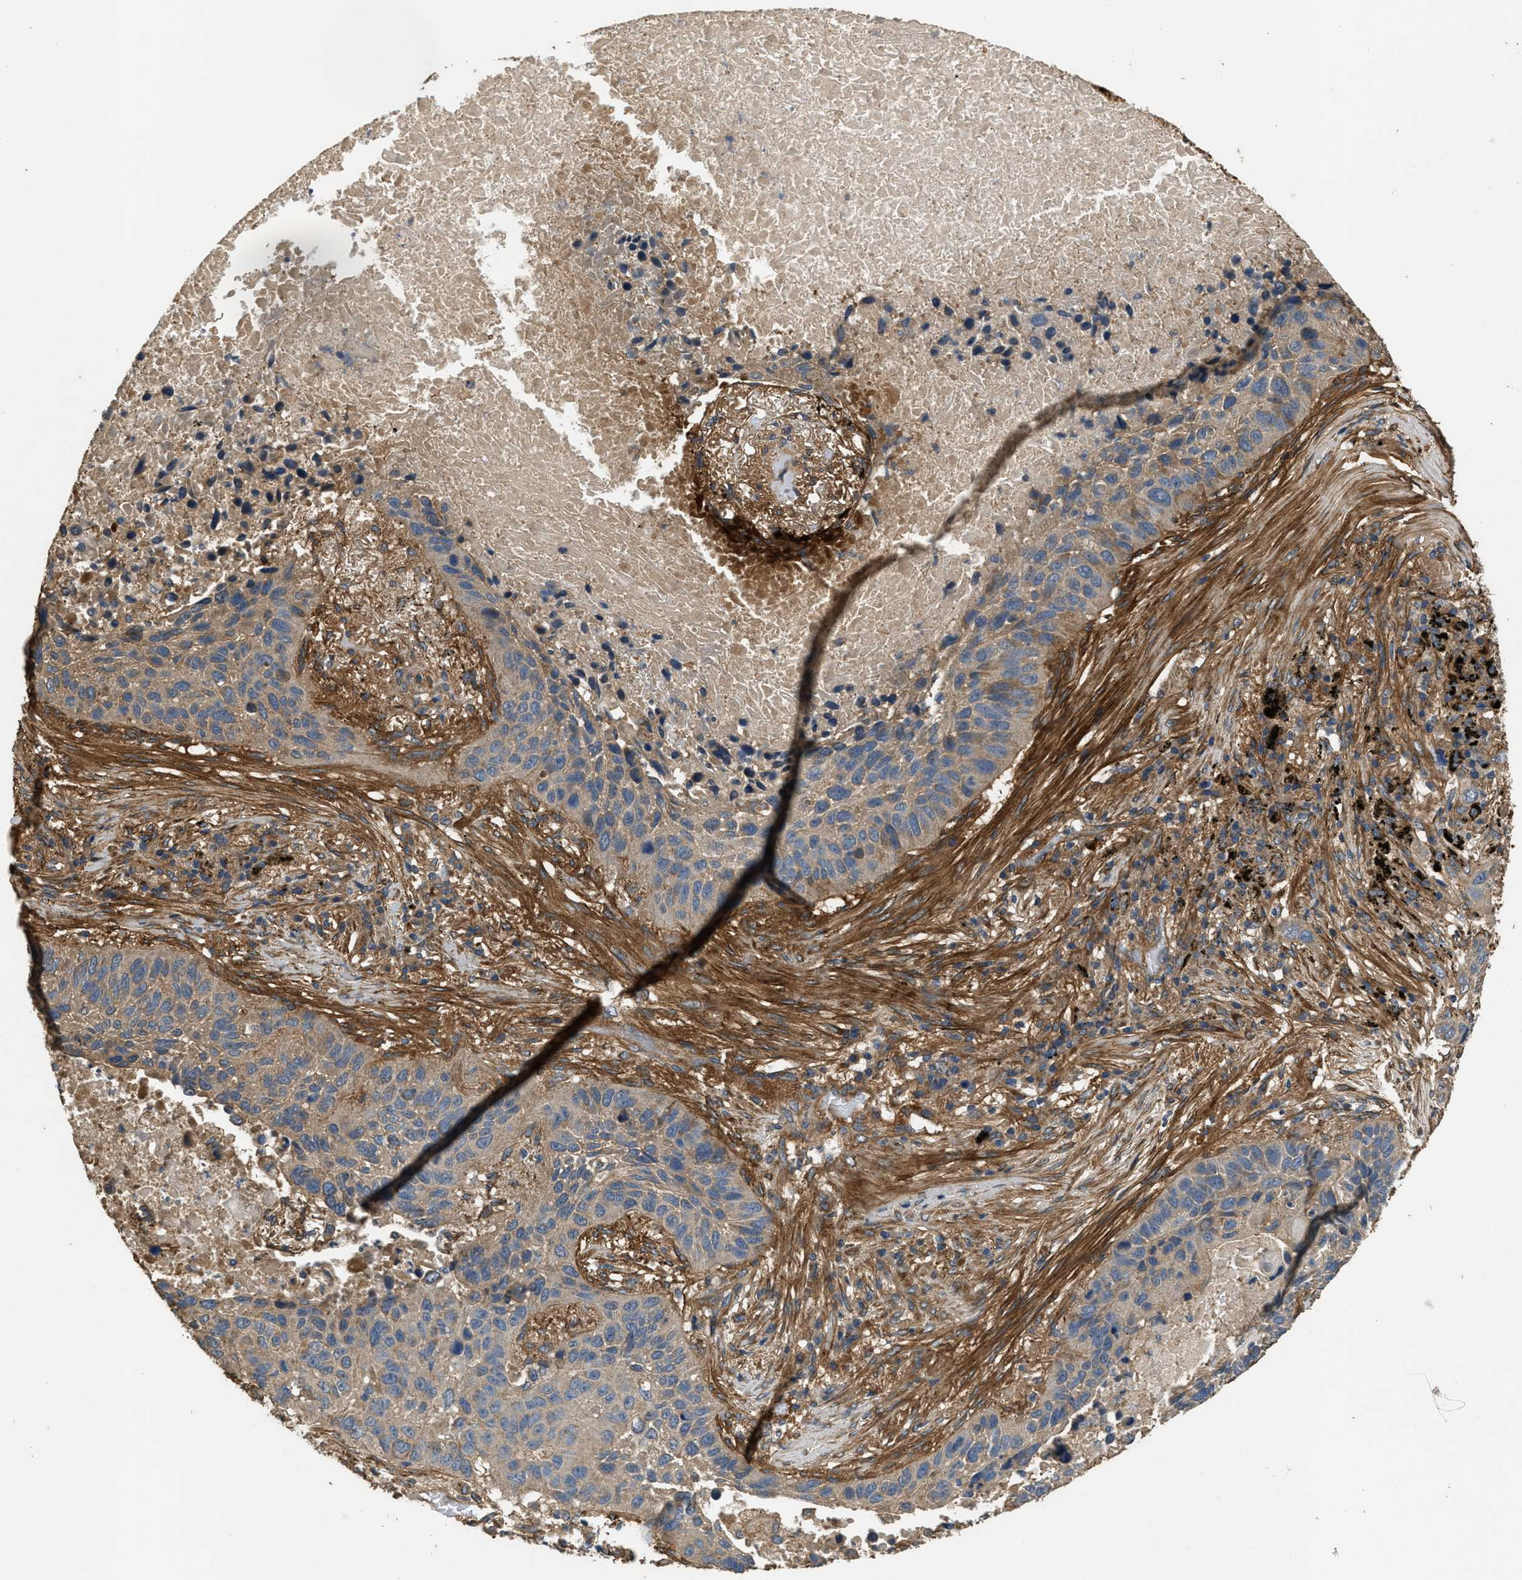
{"staining": {"intensity": "weak", "quantity": "25%-75%", "location": "cytoplasmic/membranous"}, "tissue": "lung cancer", "cell_type": "Tumor cells", "image_type": "cancer", "snomed": [{"axis": "morphology", "description": "Squamous cell carcinoma, NOS"}, {"axis": "topography", "description": "Lung"}], "caption": "Immunohistochemical staining of human squamous cell carcinoma (lung) reveals low levels of weak cytoplasmic/membranous protein positivity in approximately 25%-75% of tumor cells.", "gene": "THBS2", "patient": {"sex": "male", "age": 57}}